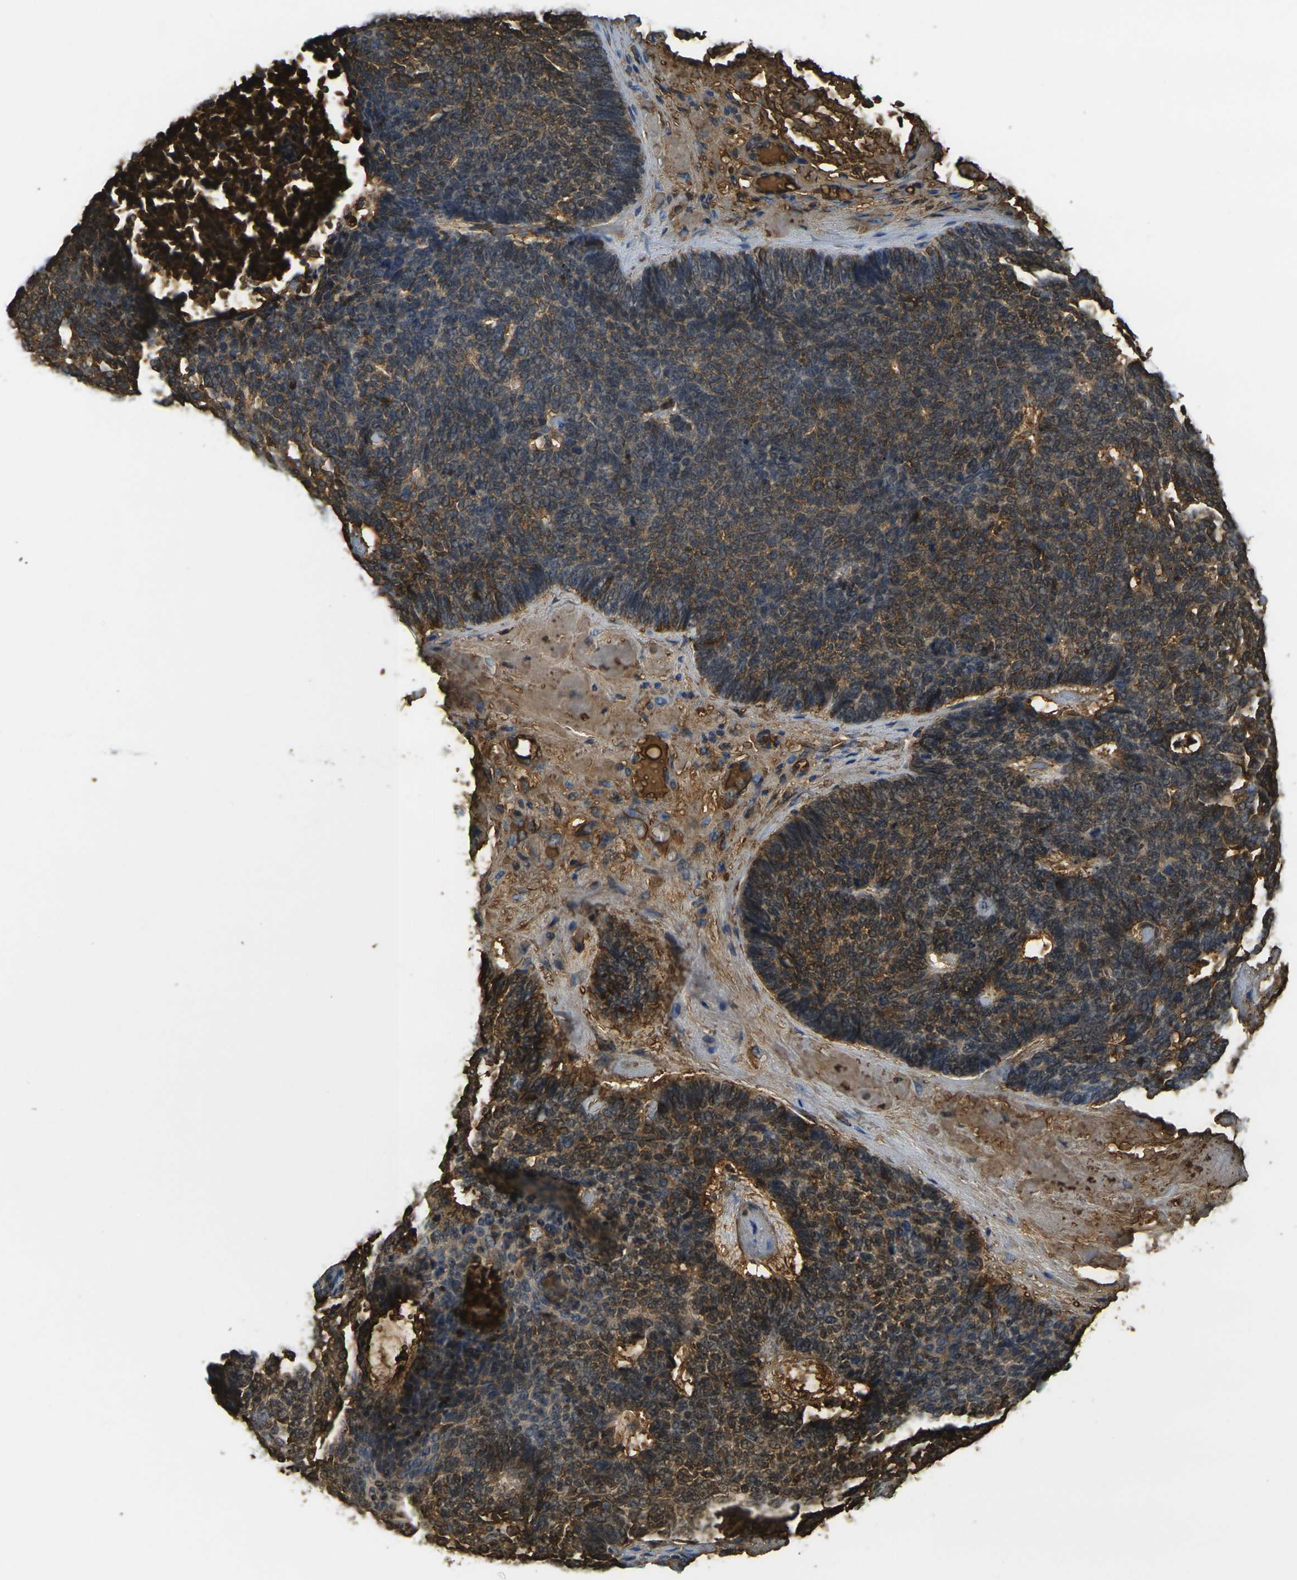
{"staining": {"intensity": "moderate", "quantity": ">75%", "location": "cytoplasmic/membranous"}, "tissue": "skin cancer", "cell_type": "Tumor cells", "image_type": "cancer", "snomed": [{"axis": "morphology", "description": "Basal cell carcinoma"}, {"axis": "topography", "description": "Skin"}], "caption": "Moderate cytoplasmic/membranous protein expression is identified in about >75% of tumor cells in basal cell carcinoma (skin). (Stains: DAB in brown, nuclei in blue, Microscopy: brightfield microscopy at high magnification).", "gene": "PLCD1", "patient": {"sex": "female", "age": 84}}